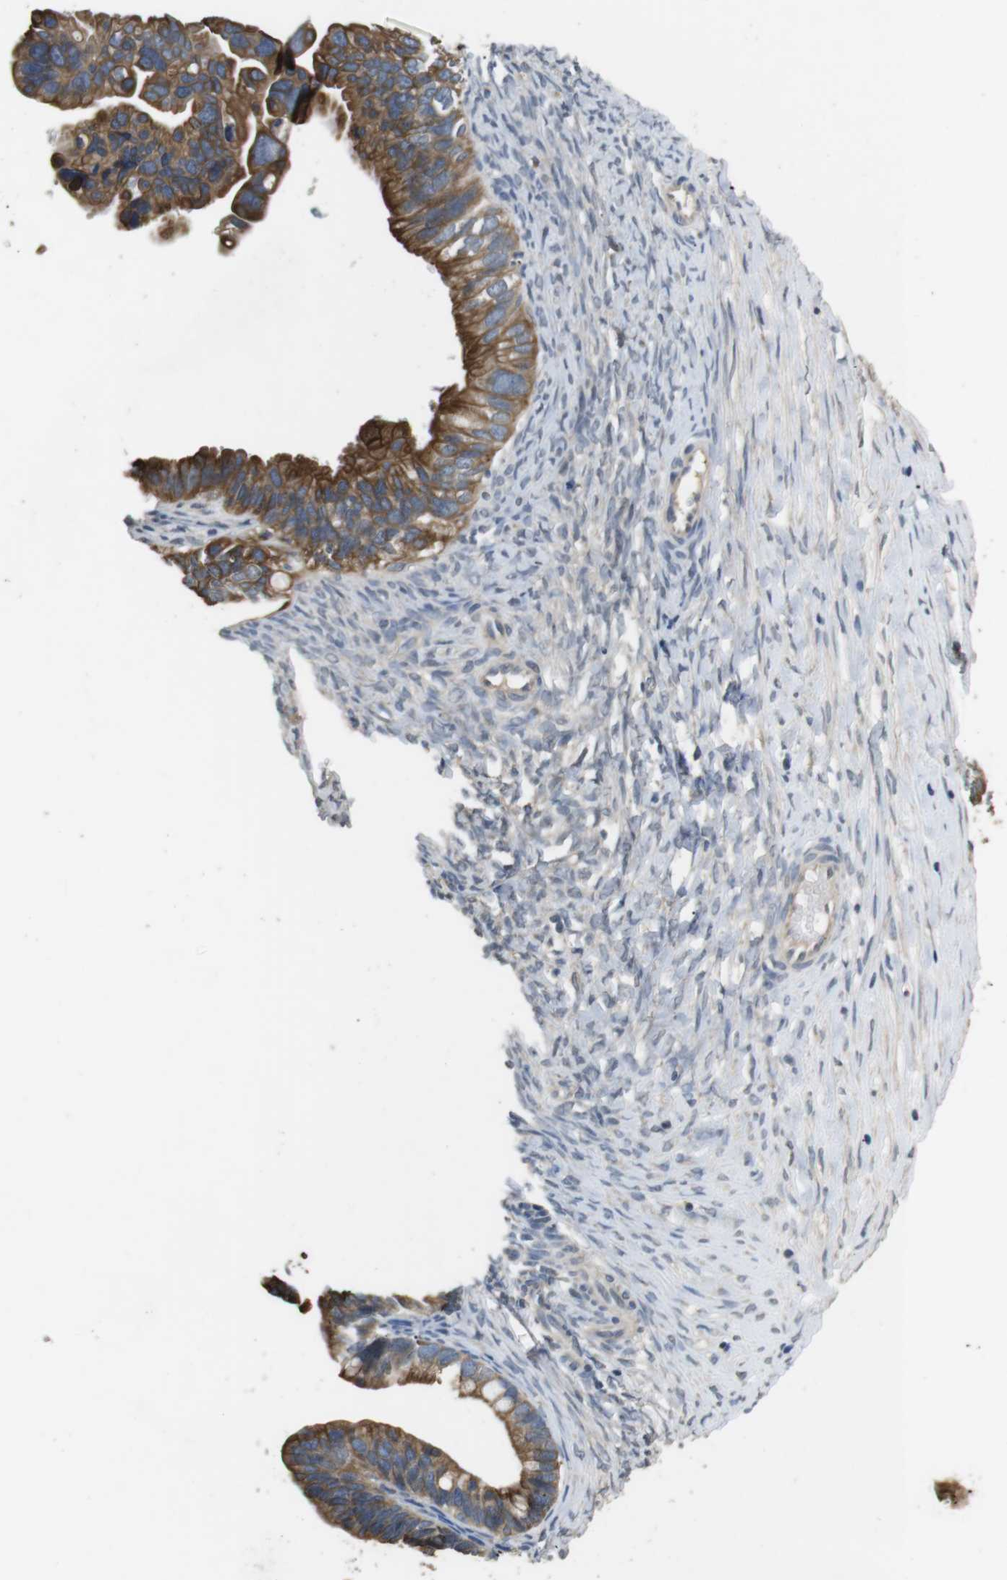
{"staining": {"intensity": "moderate", "quantity": ">75%", "location": "cytoplasmic/membranous"}, "tissue": "ovarian cancer", "cell_type": "Tumor cells", "image_type": "cancer", "snomed": [{"axis": "morphology", "description": "Cystadenocarcinoma, serous, NOS"}, {"axis": "topography", "description": "Ovary"}], "caption": "Protein staining shows moderate cytoplasmic/membranous staining in about >75% of tumor cells in serous cystadenocarcinoma (ovarian).", "gene": "ADGRL3", "patient": {"sex": "female", "age": 56}}